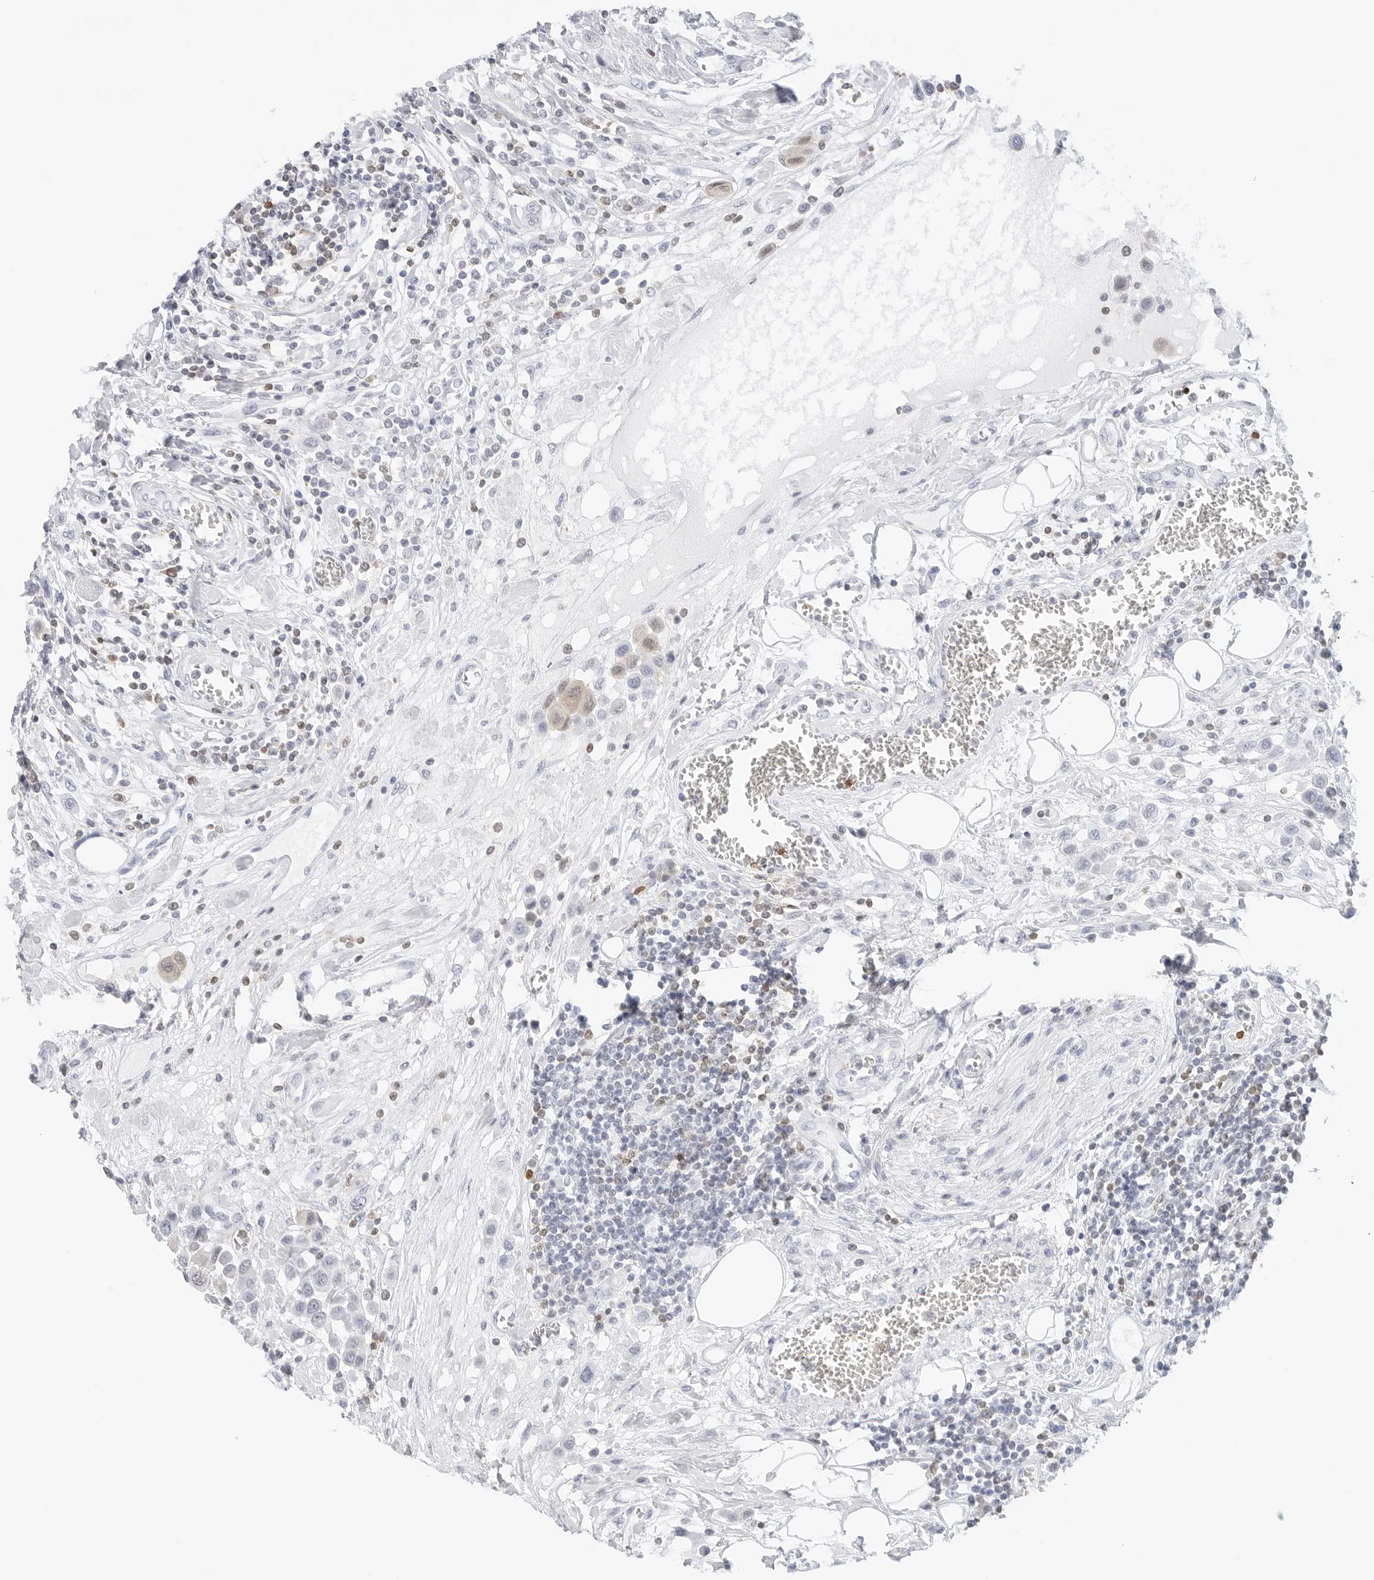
{"staining": {"intensity": "weak", "quantity": "<25%", "location": "cytoplasmic/membranous"}, "tissue": "urothelial cancer", "cell_type": "Tumor cells", "image_type": "cancer", "snomed": [{"axis": "morphology", "description": "Urothelial carcinoma, High grade"}, {"axis": "topography", "description": "Urinary bladder"}], "caption": "Urothelial cancer was stained to show a protein in brown. There is no significant staining in tumor cells.", "gene": "SLC9A3R1", "patient": {"sex": "male", "age": 50}}